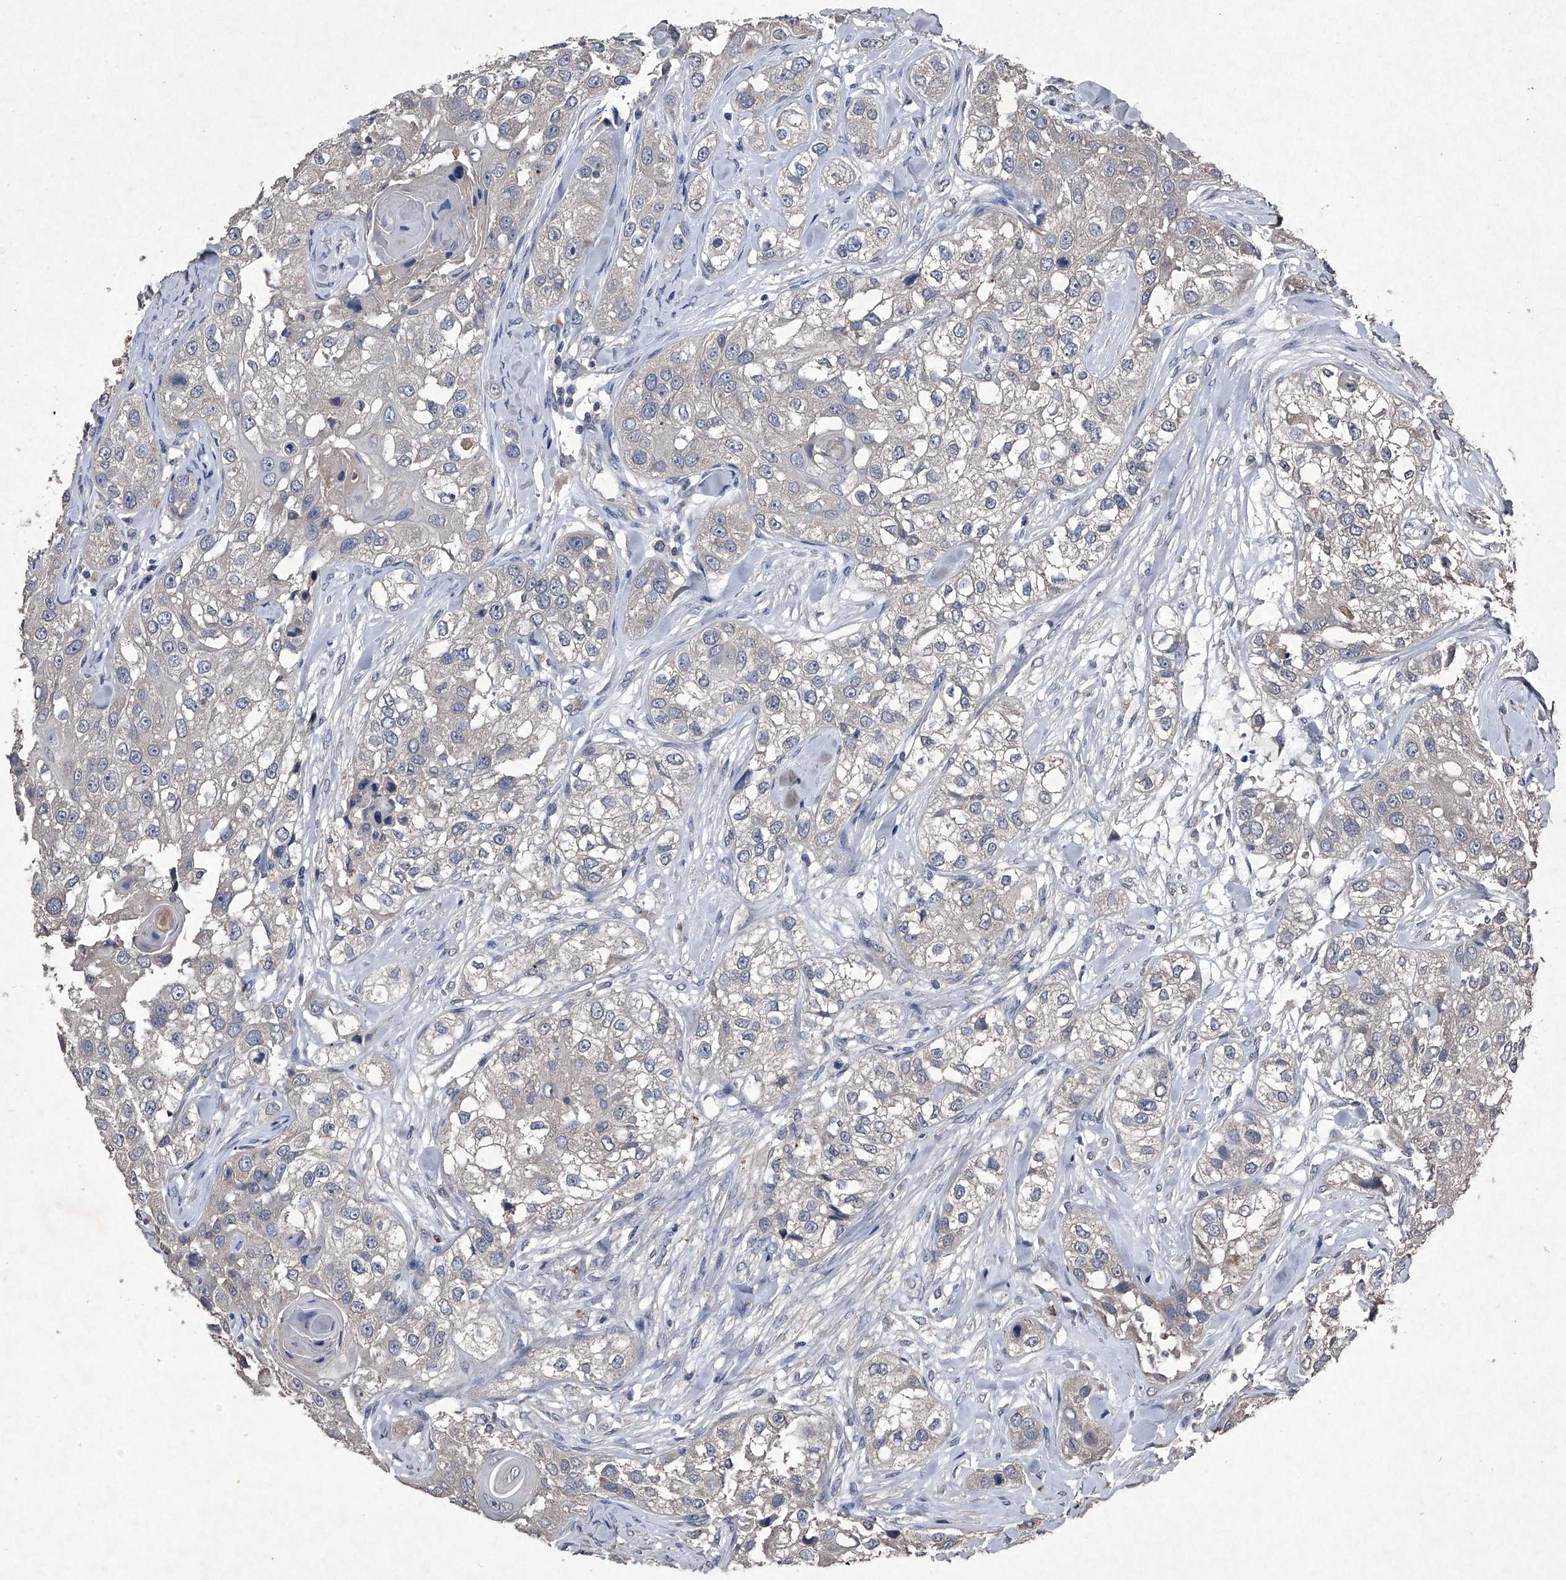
{"staining": {"intensity": "negative", "quantity": "none", "location": "none"}, "tissue": "head and neck cancer", "cell_type": "Tumor cells", "image_type": "cancer", "snomed": [{"axis": "morphology", "description": "Normal tissue, NOS"}, {"axis": "morphology", "description": "Squamous cell carcinoma, NOS"}, {"axis": "topography", "description": "Skeletal muscle"}, {"axis": "topography", "description": "Head-Neck"}], "caption": "Image shows no protein expression in tumor cells of squamous cell carcinoma (head and neck) tissue.", "gene": "MAPKAP1", "patient": {"sex": "male", "age": 51}}